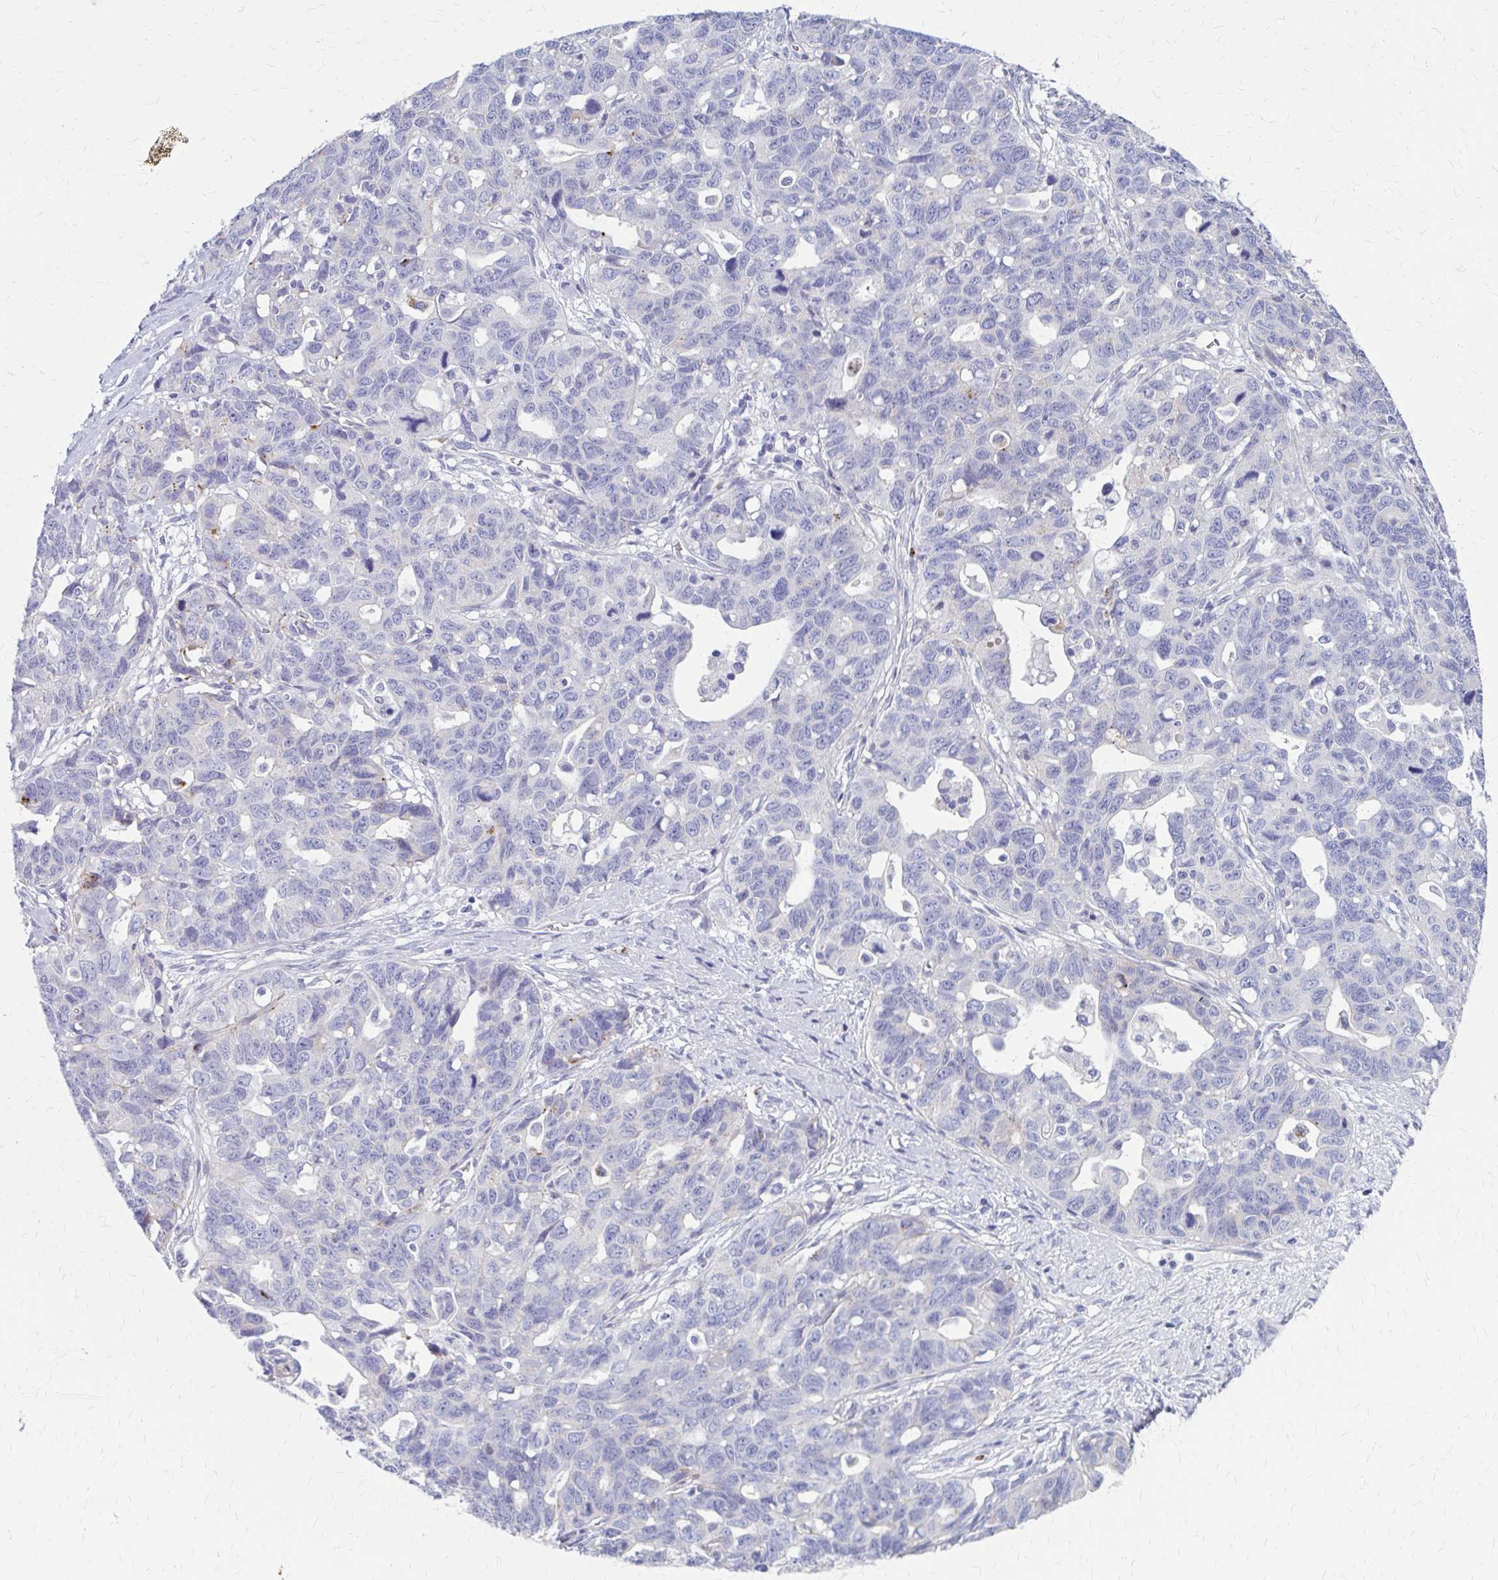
{"staining": {"intensity": "moderate", "quantity": "<25%", "location": "cytoplasmic/membranous"}, "tissue": "ovarian cancer", "cell_type": "Tumor cells", "image_type": "cancer", "snomed": [{"axis": "morphology", "description": "Cystadenocarcinoma, serous, NOS"}, {"axis": "topography", "description": "Ovary"}], "caption": "Immunohistochemistry histopathology image of neoplastic tissue: ovarian cancer (serous cystadenocarcinoma) stained using immunohistochemistry reveals low levels of moderate protein expression localized specifically in the cytoplasmic/membranous of tumor cells, appearing as a cytoplasmic/membranous brown color.", "gene": "GLYATL2", "patient": {"sex": "female", "age": 69}}